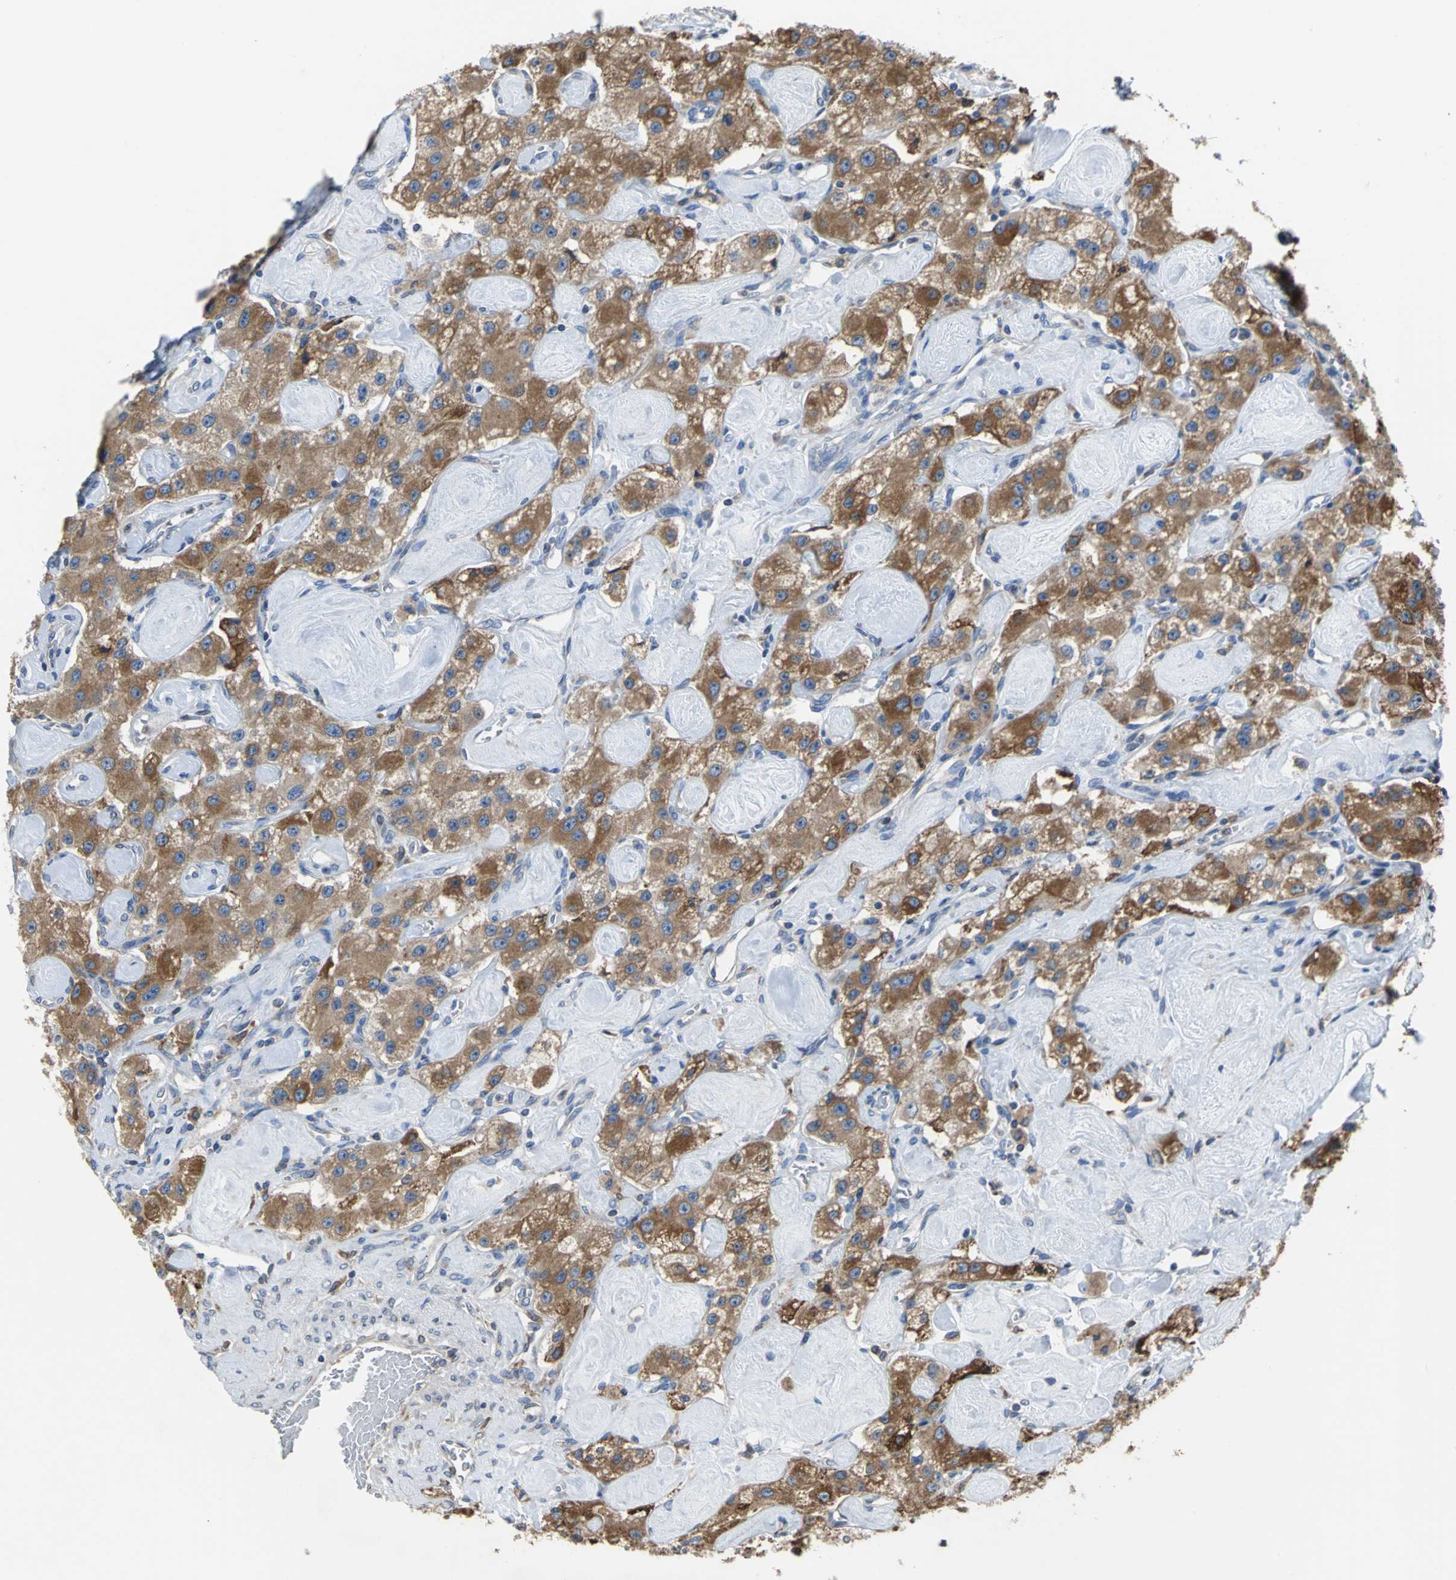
{"staining": {"intensity": "strong", "quantity": ">75%", "location": "cytoplasmic/membranous"}, "tissue": "carcinoid", "cell_type": "Tumor cells", "image_type": "cancer", "snomed": [{"axis": "morphology", "description": "Carcinoid, malignant, NOS"}, {"axis": "topography", "description": "Pancreas"}], "caption": "The photomicrograph displays immunohistochemical staining of carcinoid. There is strong cytoplasmic/membranous expression is seen in about >75% of tumor cells. (Stains: DAB in brown, nuclei in blue, Microscopy: brightfield microscopy at high magnification).", "gene": "SDF2L1", "patient": {"sex": "male", "age": 41}}